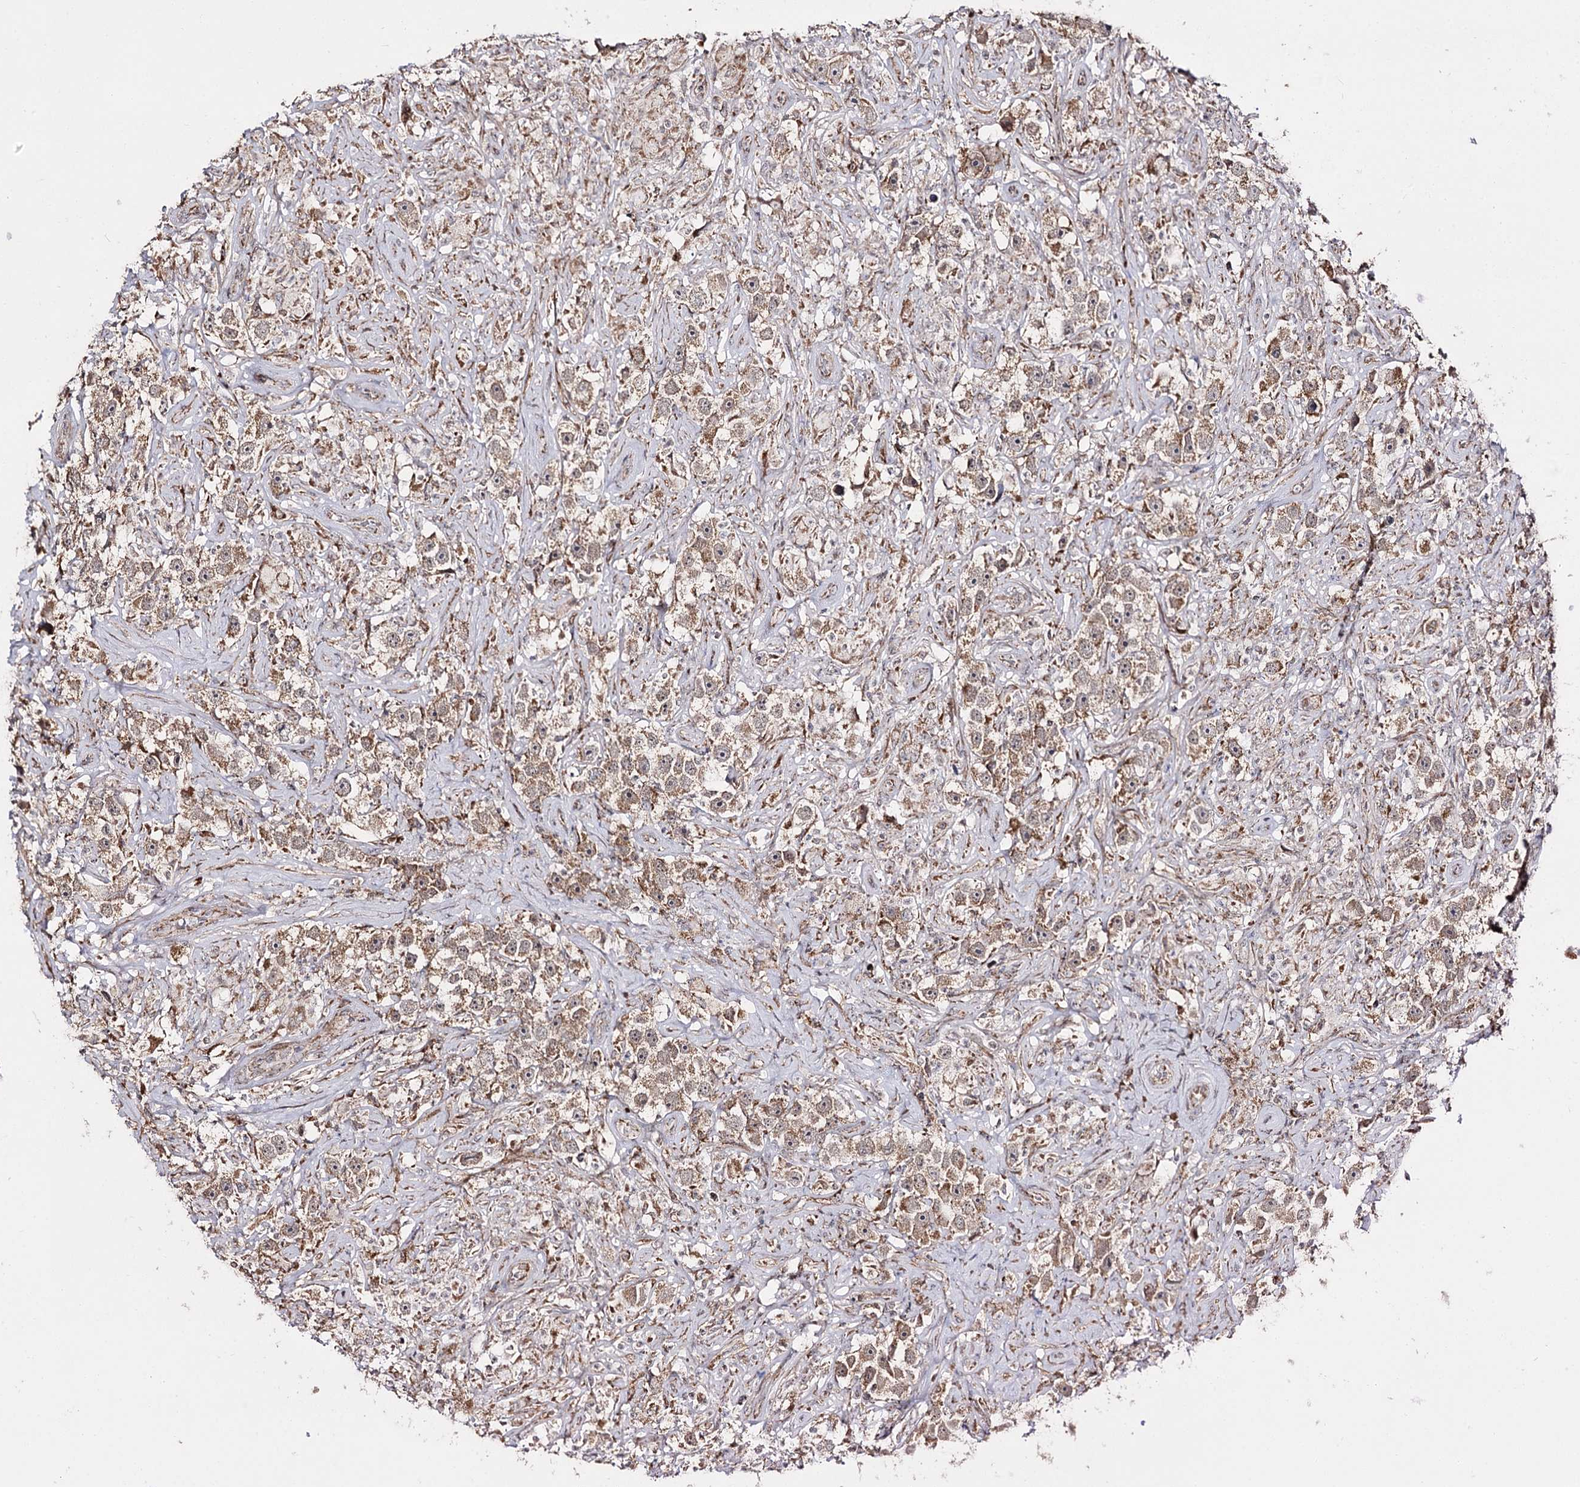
{"staining": {"intensity": "moderate", "quantity": ">75%", "location": "cytoplasmic/membranous"}, "tissue": "testis cancer", "cell_type": "Tumor cells", "image_type": "cancer", "snomed": [{"axis": "morphology", "description": "Seminoma, NOS"}, {"axis": "topography", "description": "Testis"}], "caption": "Testis seminoma stained for a protein (brown) exhibits moderate cytoplasmic/membranous positive expression in approximately >75% of tumor cells.", "gene": "CBR4", "patient": {"sex": "male", "age": 49}}